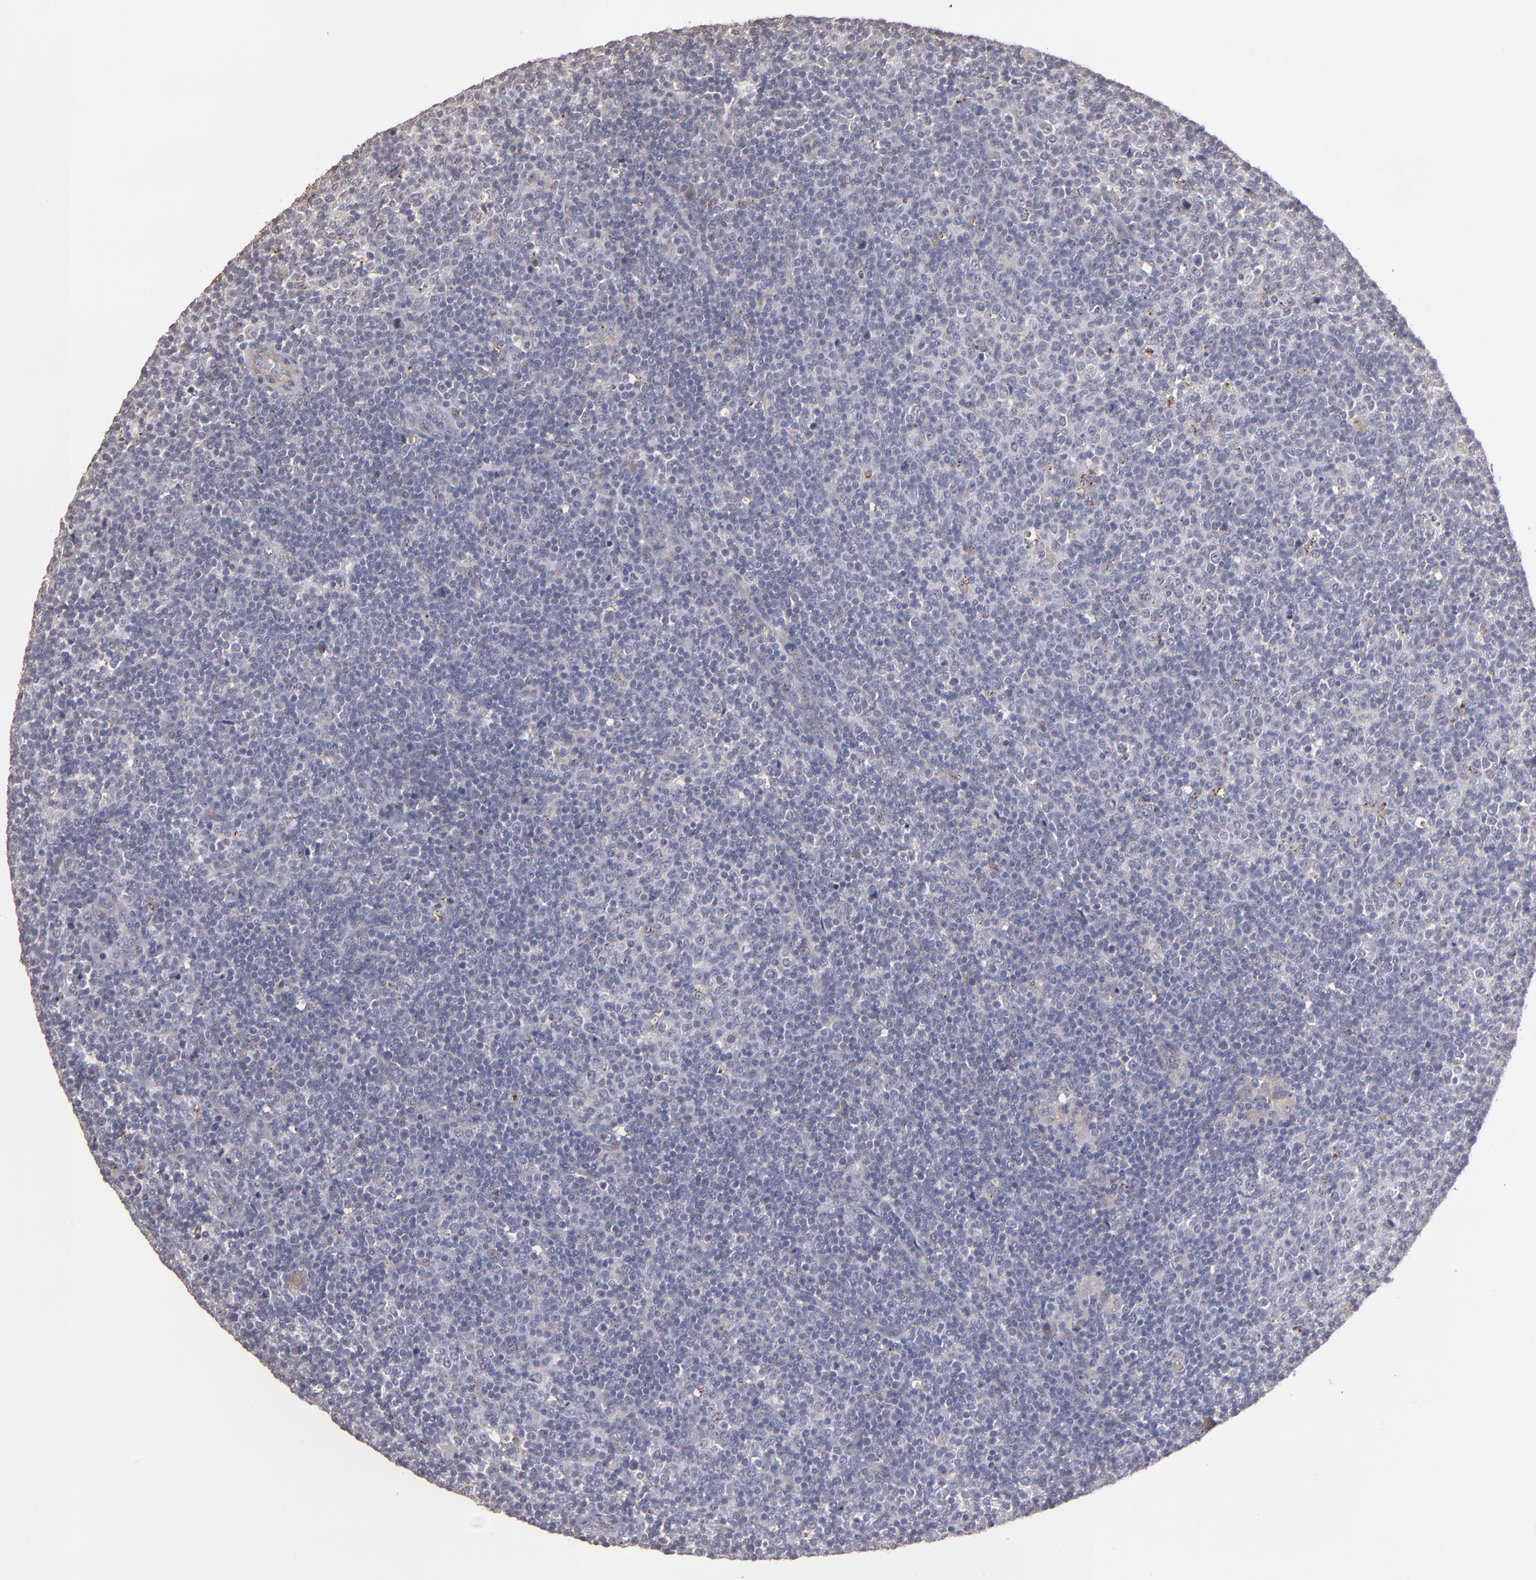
{"staining": {"intensity": "negative", "quantity": "none", "location": "none"}, "tissue": "lymphoma", "cell_type": "Tumor cells", "image_type": "cancer", "snomed": [{"axis": "morphology", "description": "Malignant lymphoma, non-Hodgkin's type, Low grade"}, {"axis": "topography", "description": "Lymph node"}], "caption": "Immunohistochemistry of lymphoma shows no positivity in tumor cells. (Immunohistochemistry, brightfield microscopy, high magnification).", "gene": "ITGB5", "patient": {"sex": "male", "age": 70}}